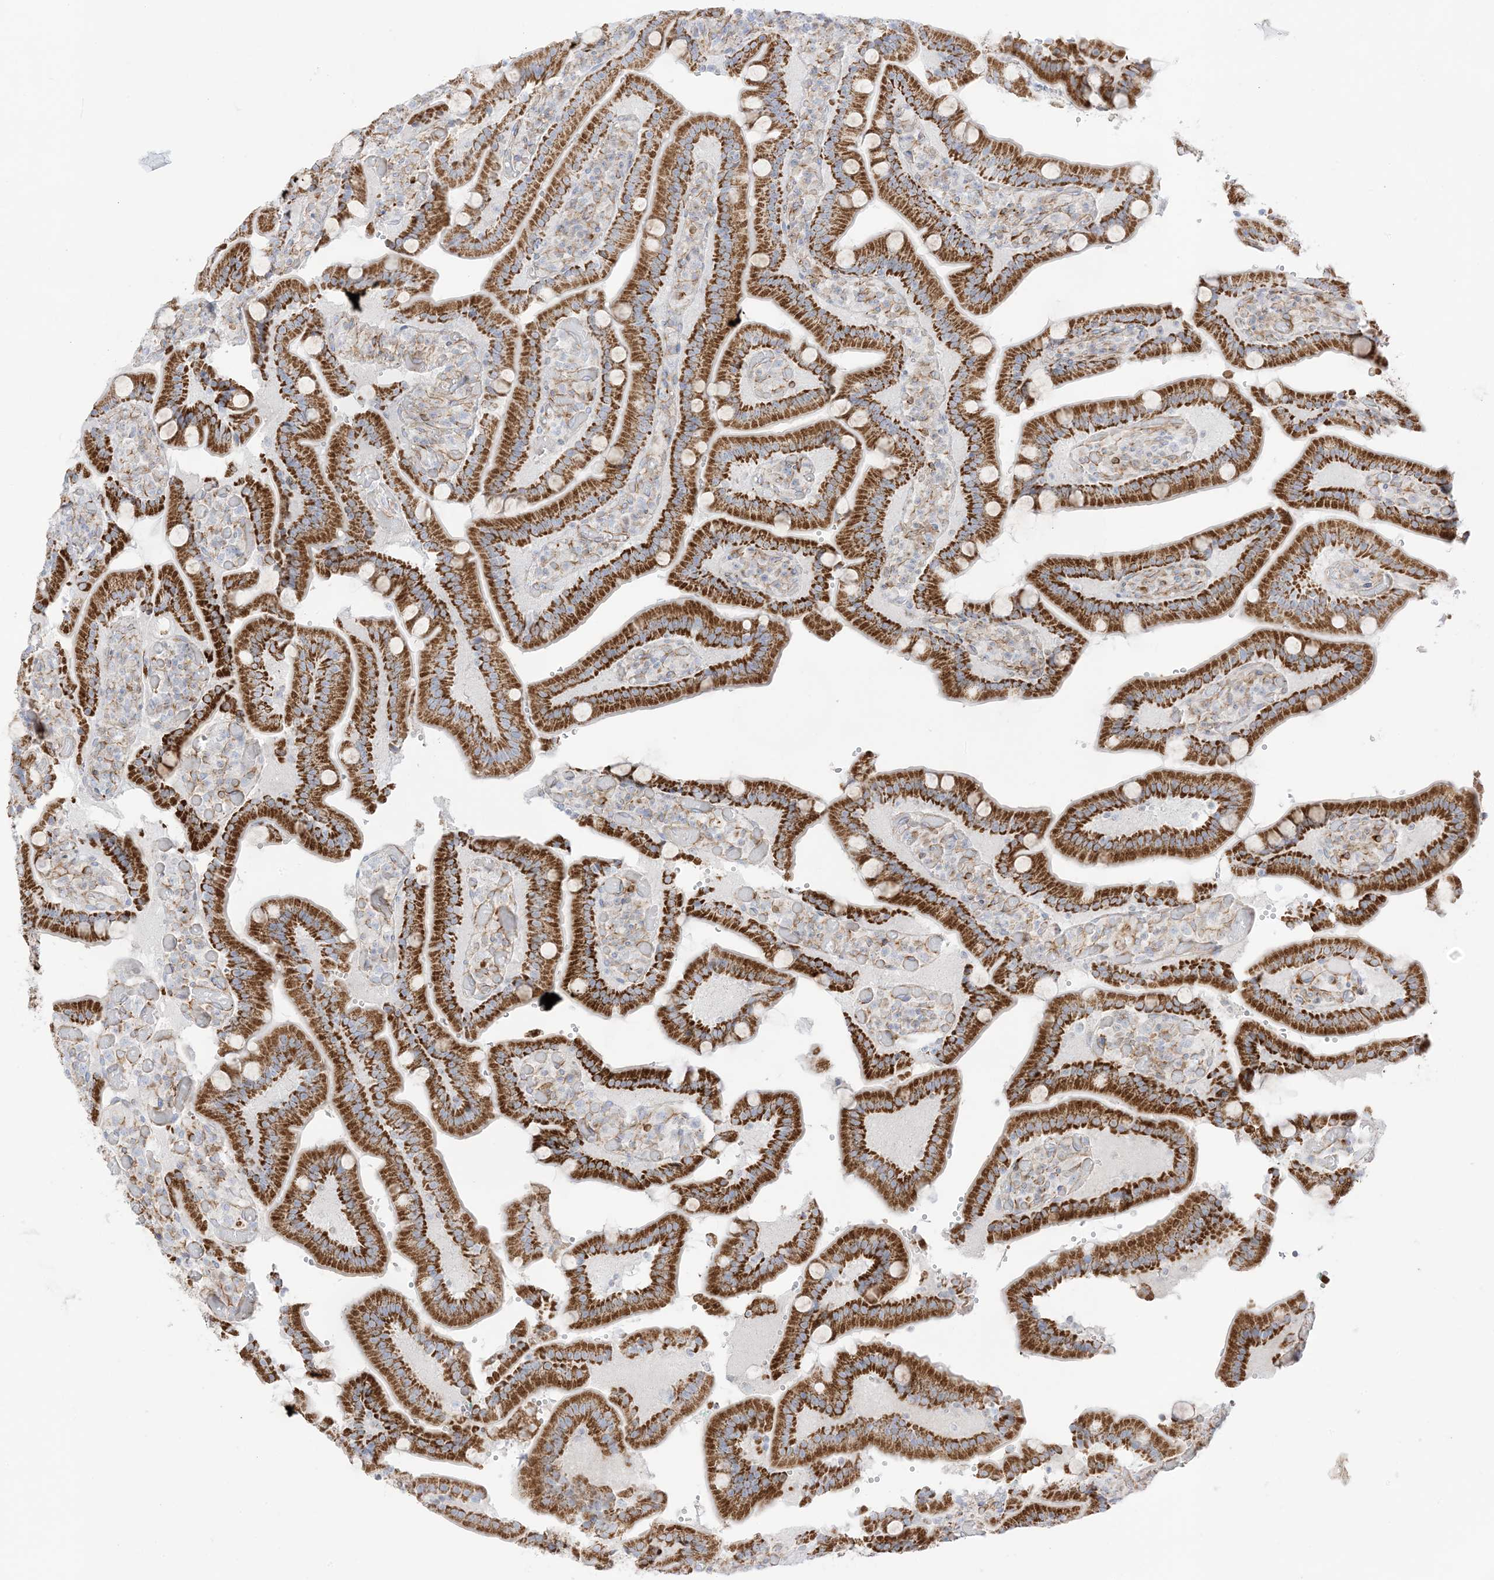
{"staining": {"intensity": "strong", "quantity": ">75%", "location": "cytoplasmic/membranous"}, "tissue": "duodenum", "cell_type": "Glandular cells", "image_type": "normal", "snomed": [{"axis": "morphology", "description": "Normal tissue, NOS"}, {"axis": "topography", "description": "Duodenum"}], "caption": "Normal duodenum demonstrates strong cytoplasmic/membranous staining in approximately >75% of glandular cells The protein of interest is shown in brown color, while the nuclei are stained blue..", "gene": "PID1", "patient": {"sex": "female", "age": 62}}